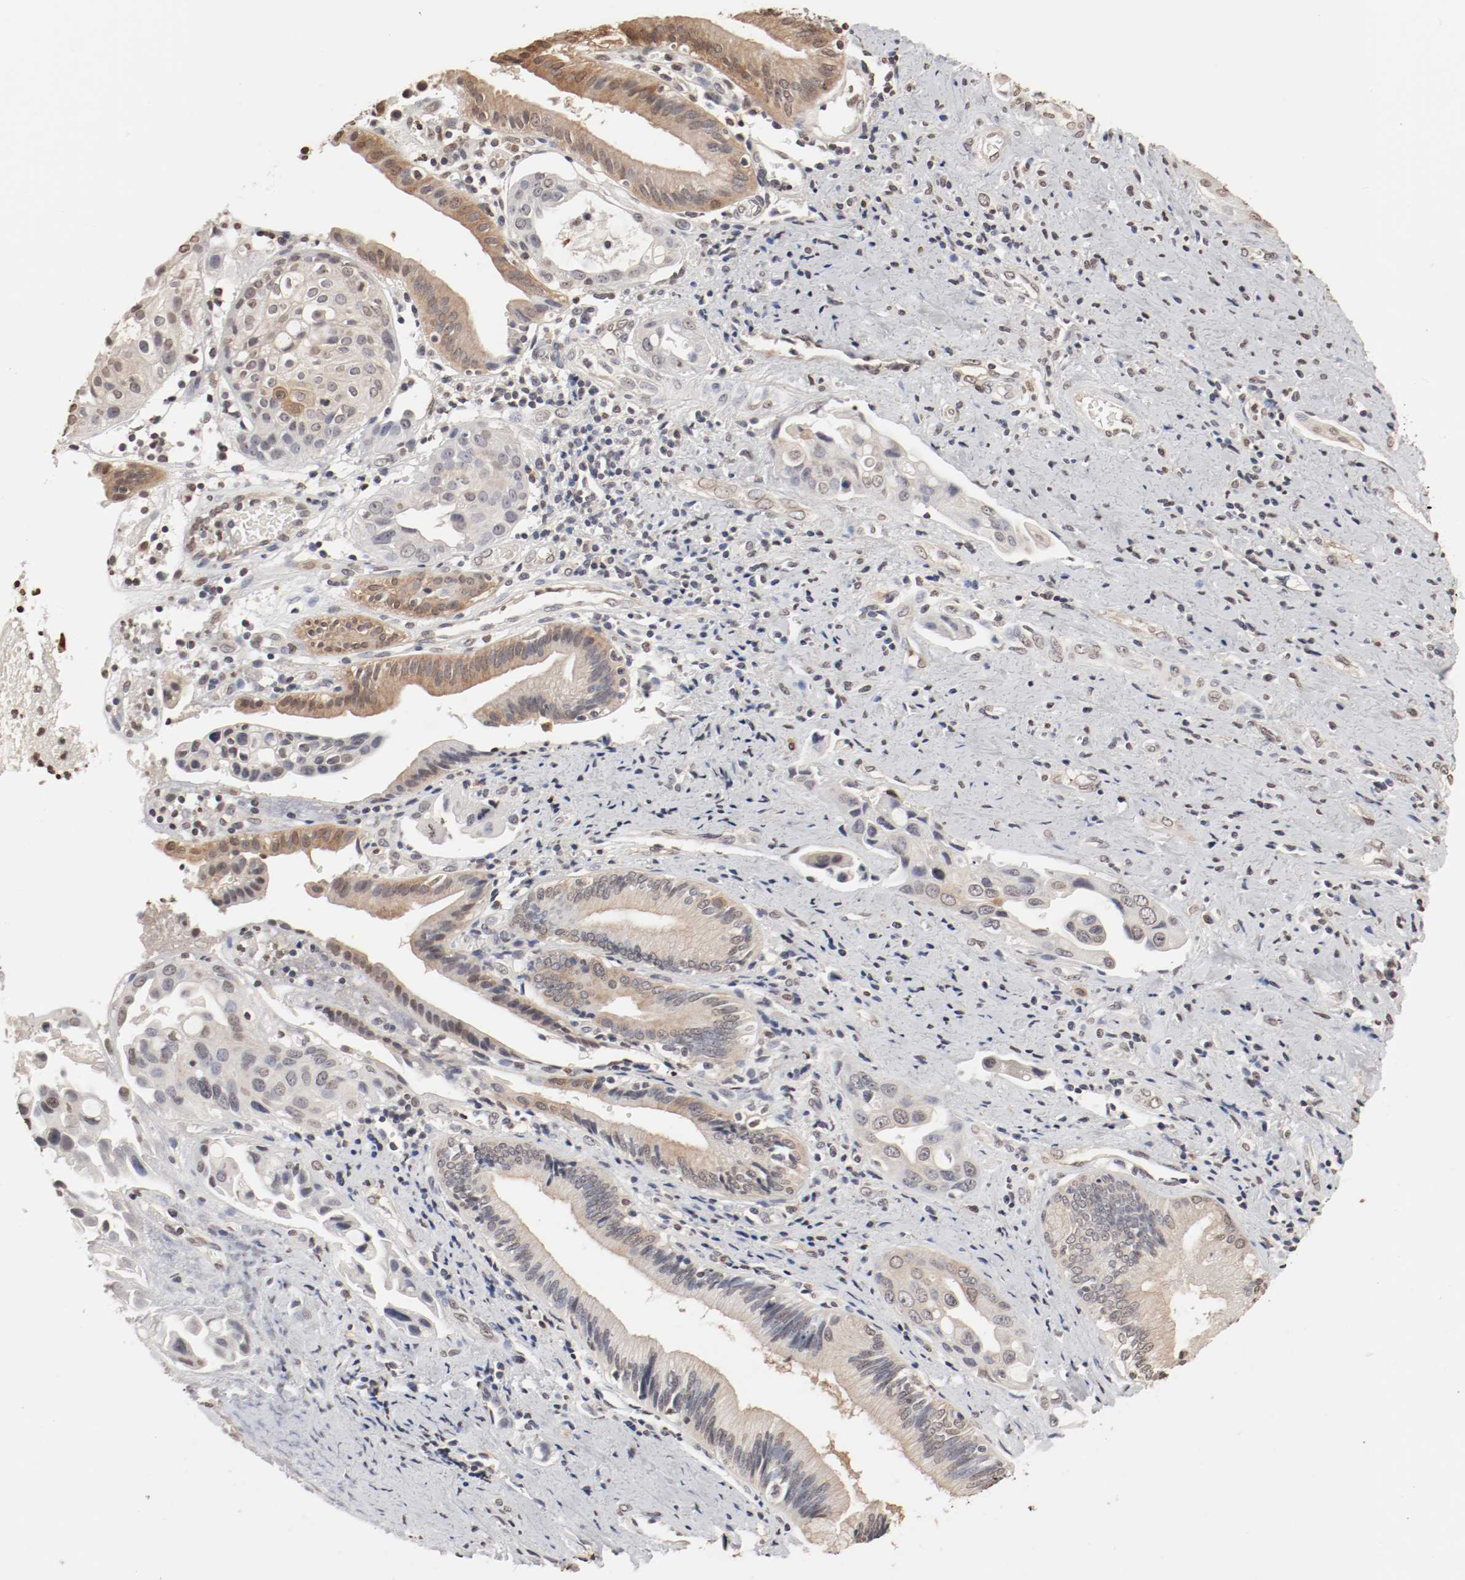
{"staining": {"intensity": "weak", "quantity": "25%-75%", "location": "cytoplasmic/membranous,nuclear"}, "tissue": "pancreatic cancer", "cell_type": "Tumor cells", "image_type": "cancer", "snomed": [{"axis": "morphology", "description": "Adenocarcinoma, NOS"}, {"axis": "topography", "description": "Pancreas"}], "caption": "This is an image of immunohistochemistry (IHC) staining of pancreatic cancer (adenocarcinoma), which shows weak staining in the cytoplasmic/membranous and nuclear of tumor cells.", "gene": "WASL", "patient": {"sex": "female", "age": 60}}